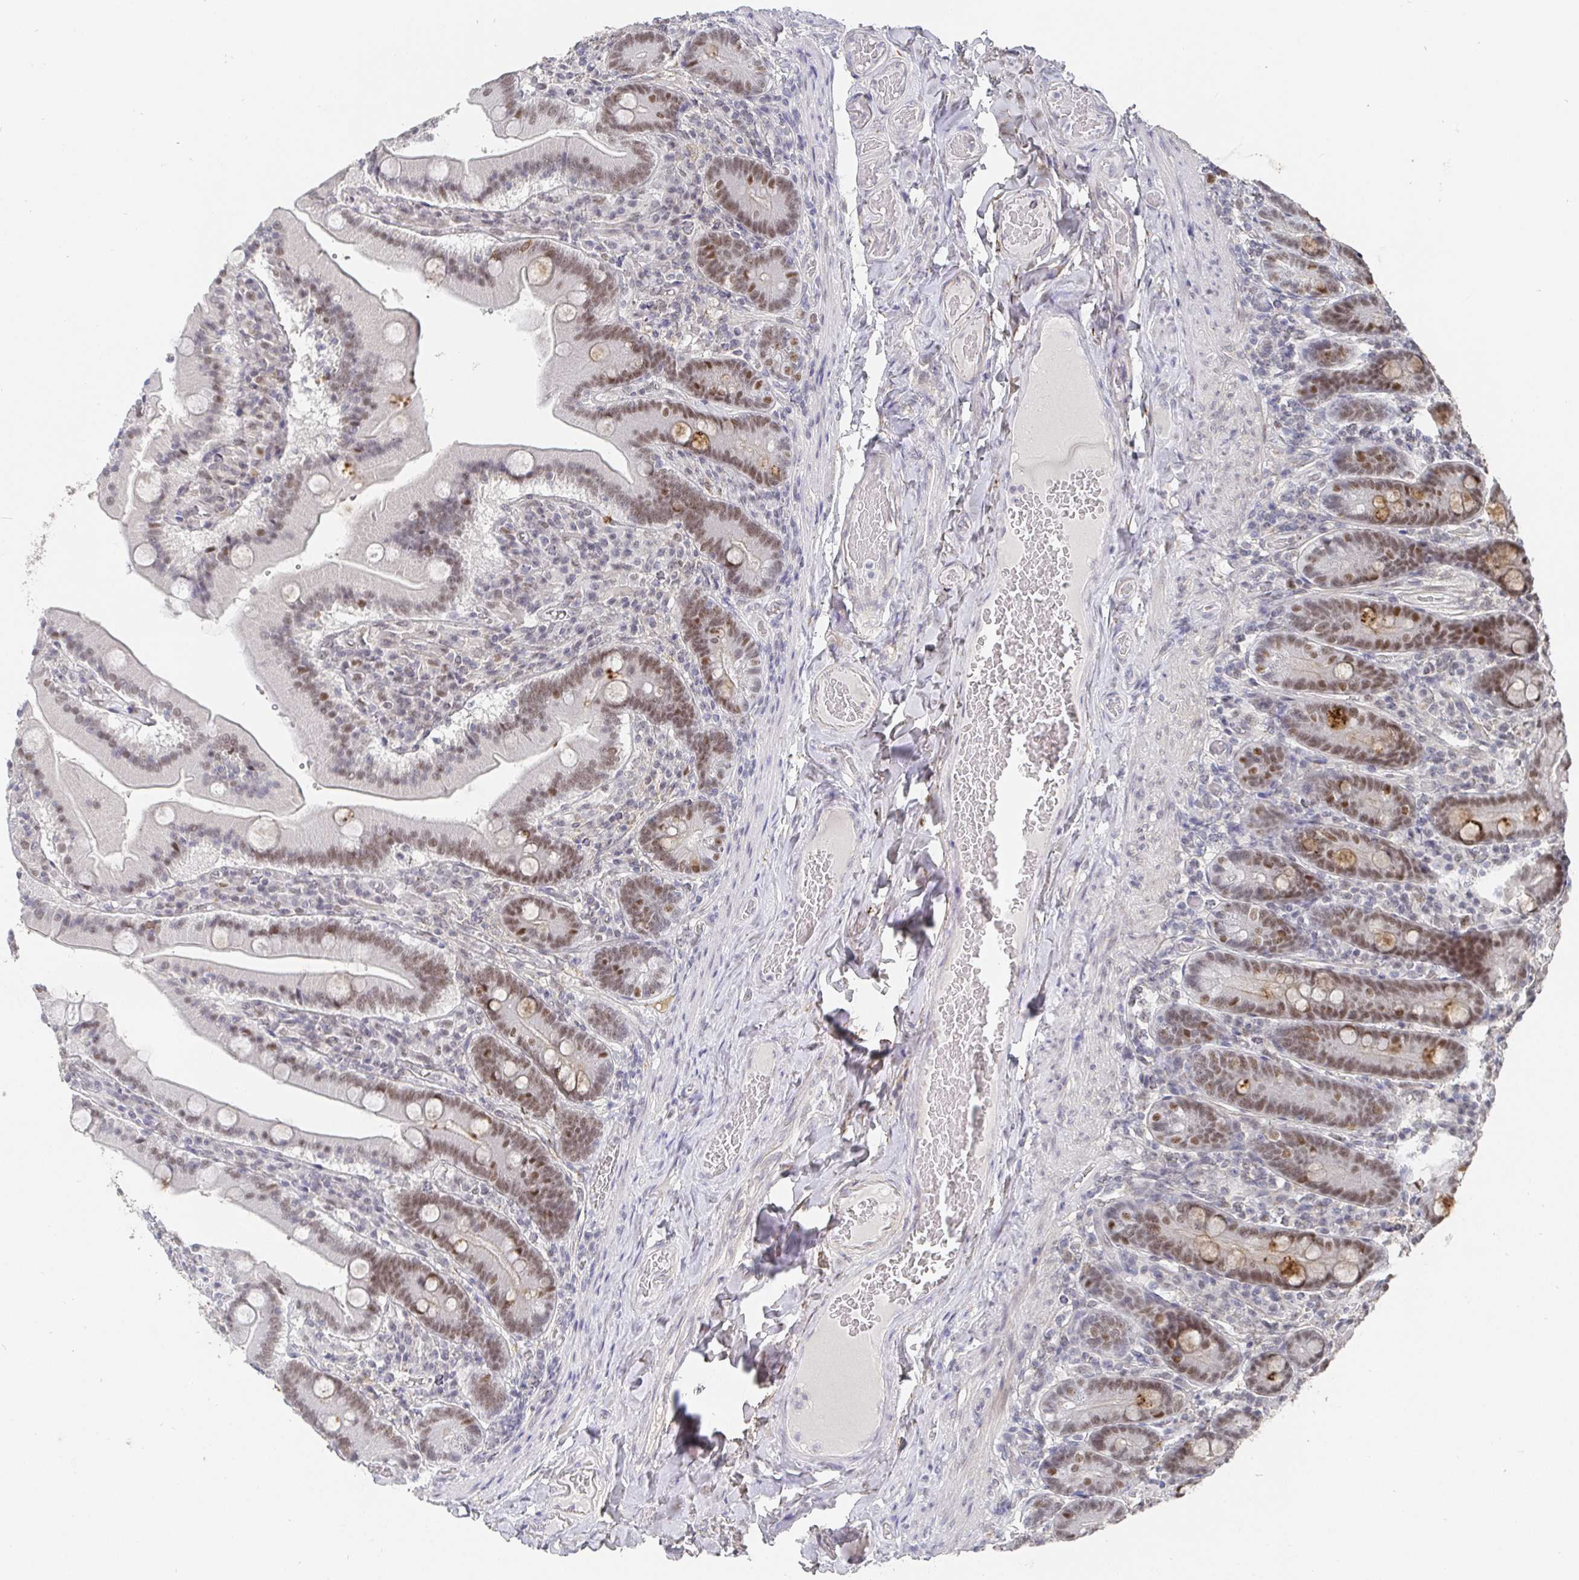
{"staining": {"intensity": "moderate", "quantity": "25%-75%", "location": "cytoplasmic/membranous,nuclear"}, "tissue": "duodenum", "cell_type": "Glandular cells", "image_type": "normal", "snomed": [{"axis": "morphology", "description": "Normal tissue, NOS"}, {"axis": "topography", "description": "Duodenum"}], "caption": "IHC staining of benign duodenum, which displays medium levels of moderate cytoplasmic/membranous,nuclear expression in about 25%-75% of glandular cells indicating moderate cytoplasmic/membranous,nuclear protein staining. The staining was performed using DAB (3,3'-diaminobenzidine) (brown) for protein detection and nuclei were counterstained in hematoxylin (blue).", "gene": "RCOR1", "patient": {"sex": "female", "age": 62}}